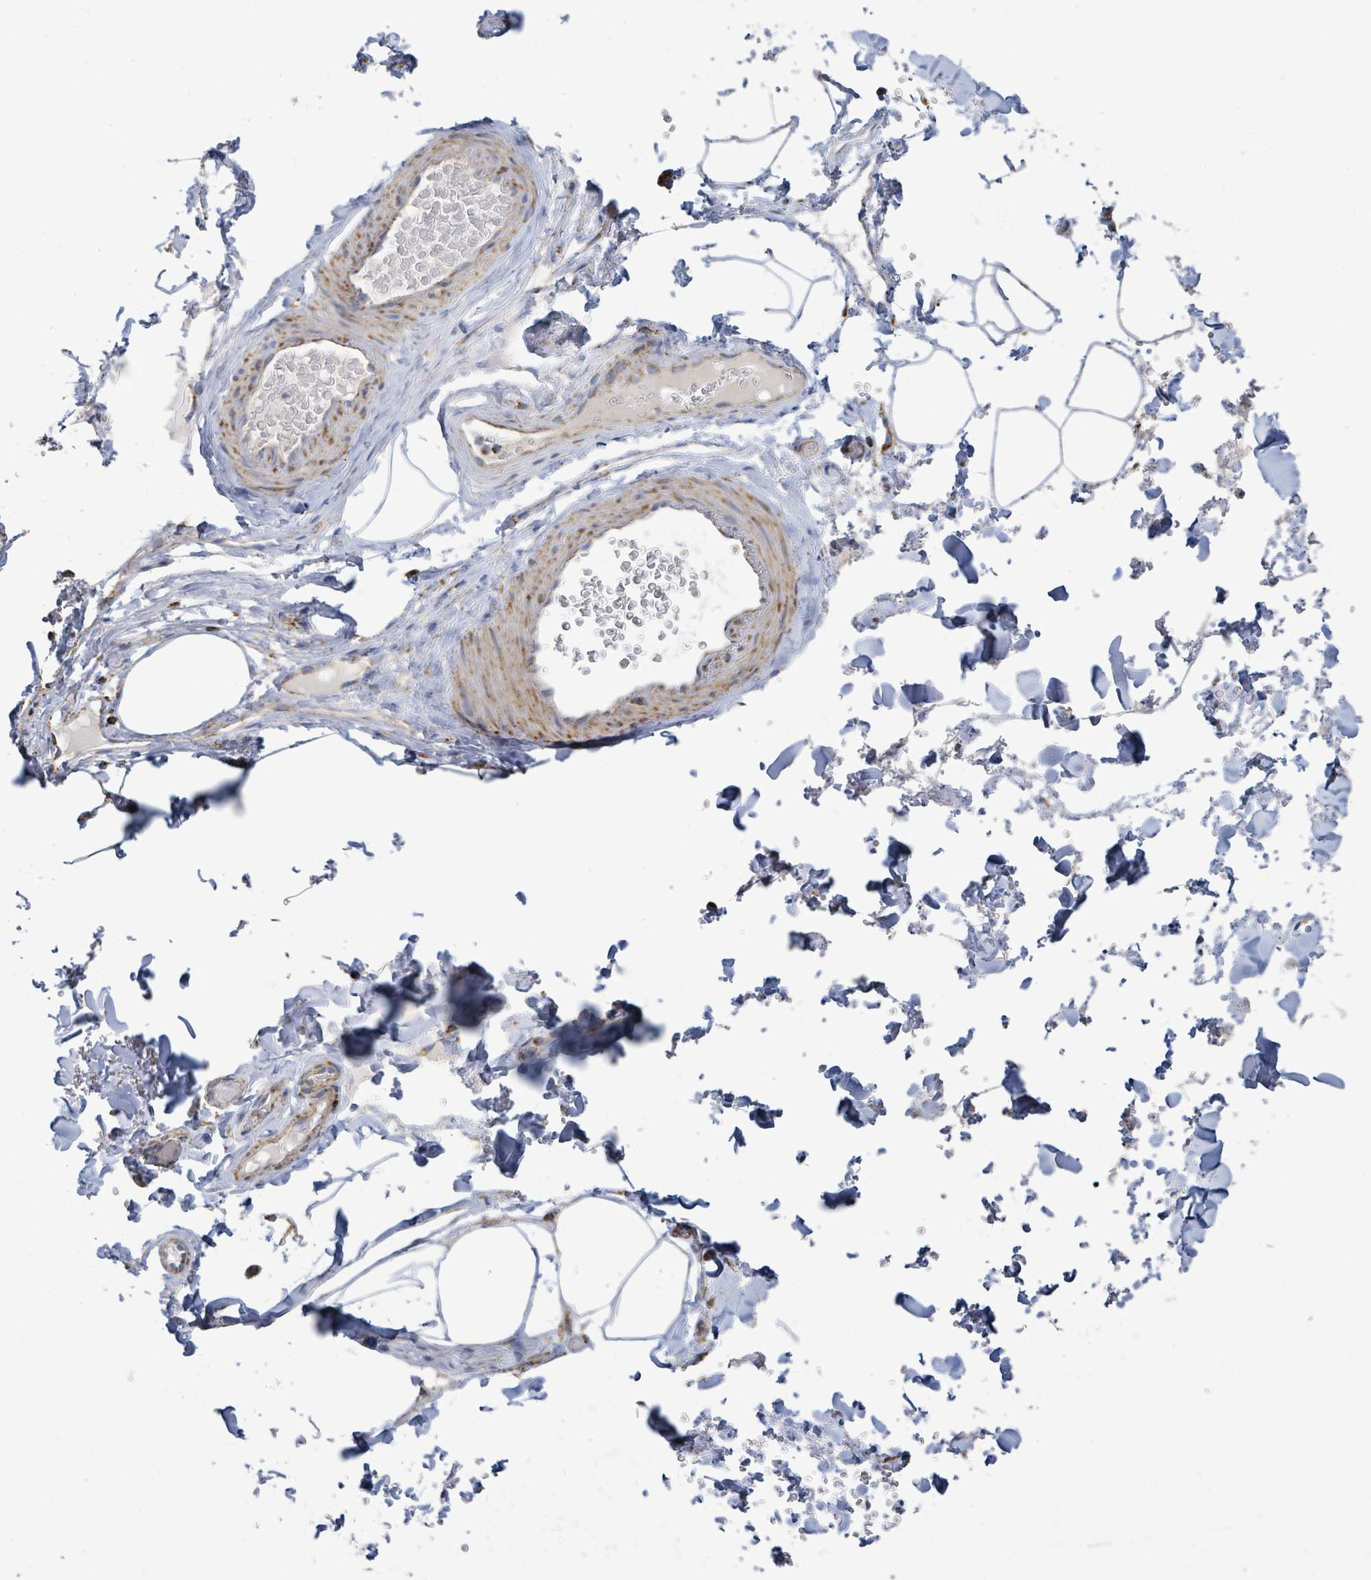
{"staining": {"intensity": "negative", "quantity": "none", "location": "none"}, "tissue": "adipose tissue", "cell_type": "Adipocytes", "image_type": "normal", "snomed": [{"axis": "morphology", "description": "Normal tissue, NOS"}, {"axis": "topography", "description": "Rectum"}, {"axis": "topography", "description": "Peripheral nerve tissue"}], "caption": "DAB (3,3'-diaminobenzidine) immunohistochemical staining of unremarkable adipose tissue exhibits no significant positivity in adipocytes.", "gene": "SUCLG2", "patient": {"sex": "female", "age": 69}}